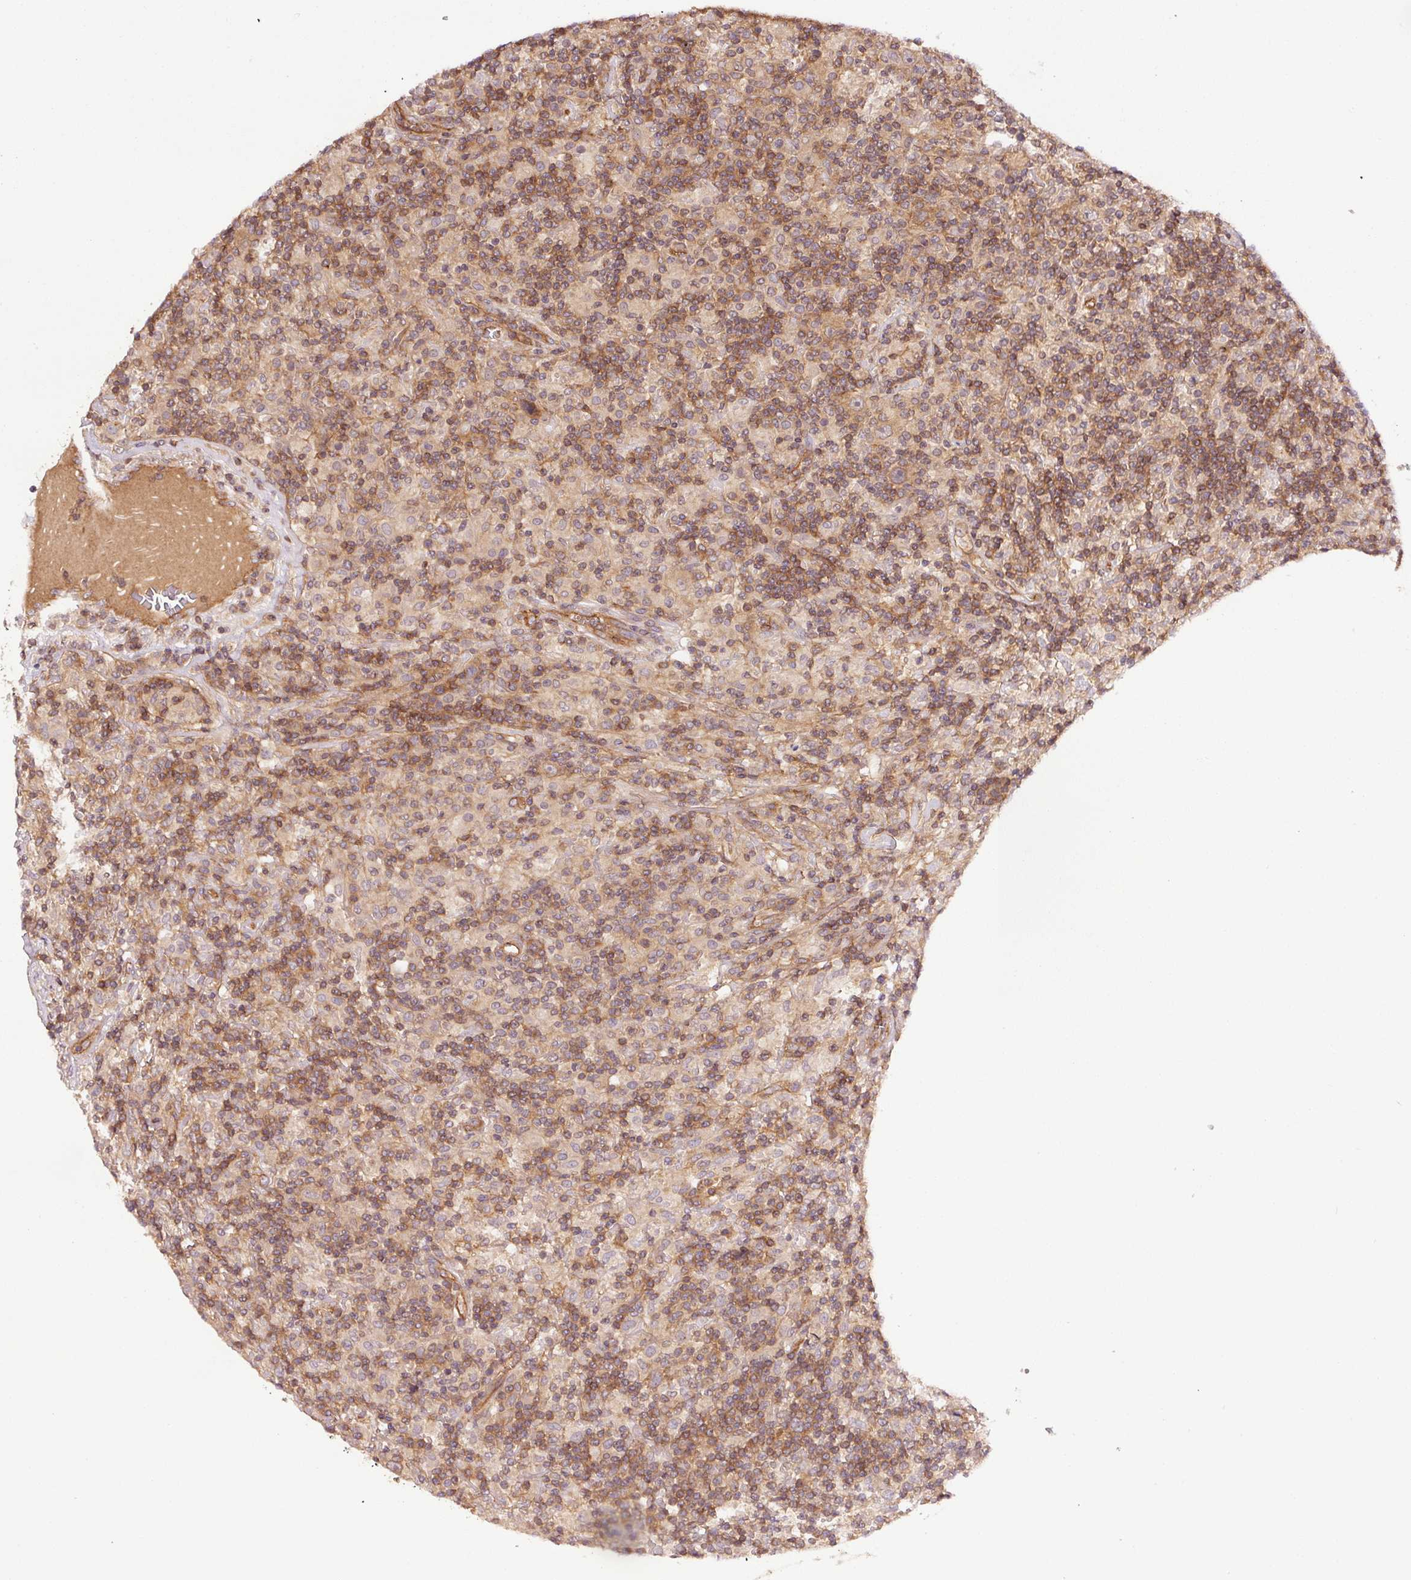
{"staining": {"intensity": "moderate", "quantity": ">75%", "location": "cytoplasmic/membranous"}, "tissue": "lymphoma", "cell_type": "Tumor cells", "image_type": "cancer", "snomed": [{"axis": "morphology", "description": "Hodgkin's disease, NOS"}, {"axis": "topography", "description": "Lymph node"}], "caption": "Hodgkin's disease stained with a brown dye exhibits moderate cytoplasmic/membranous positive expression in approximately >75% of tumor cells.", "gene": "METAP1", "patient": {"sex": "male", "age": 70}}